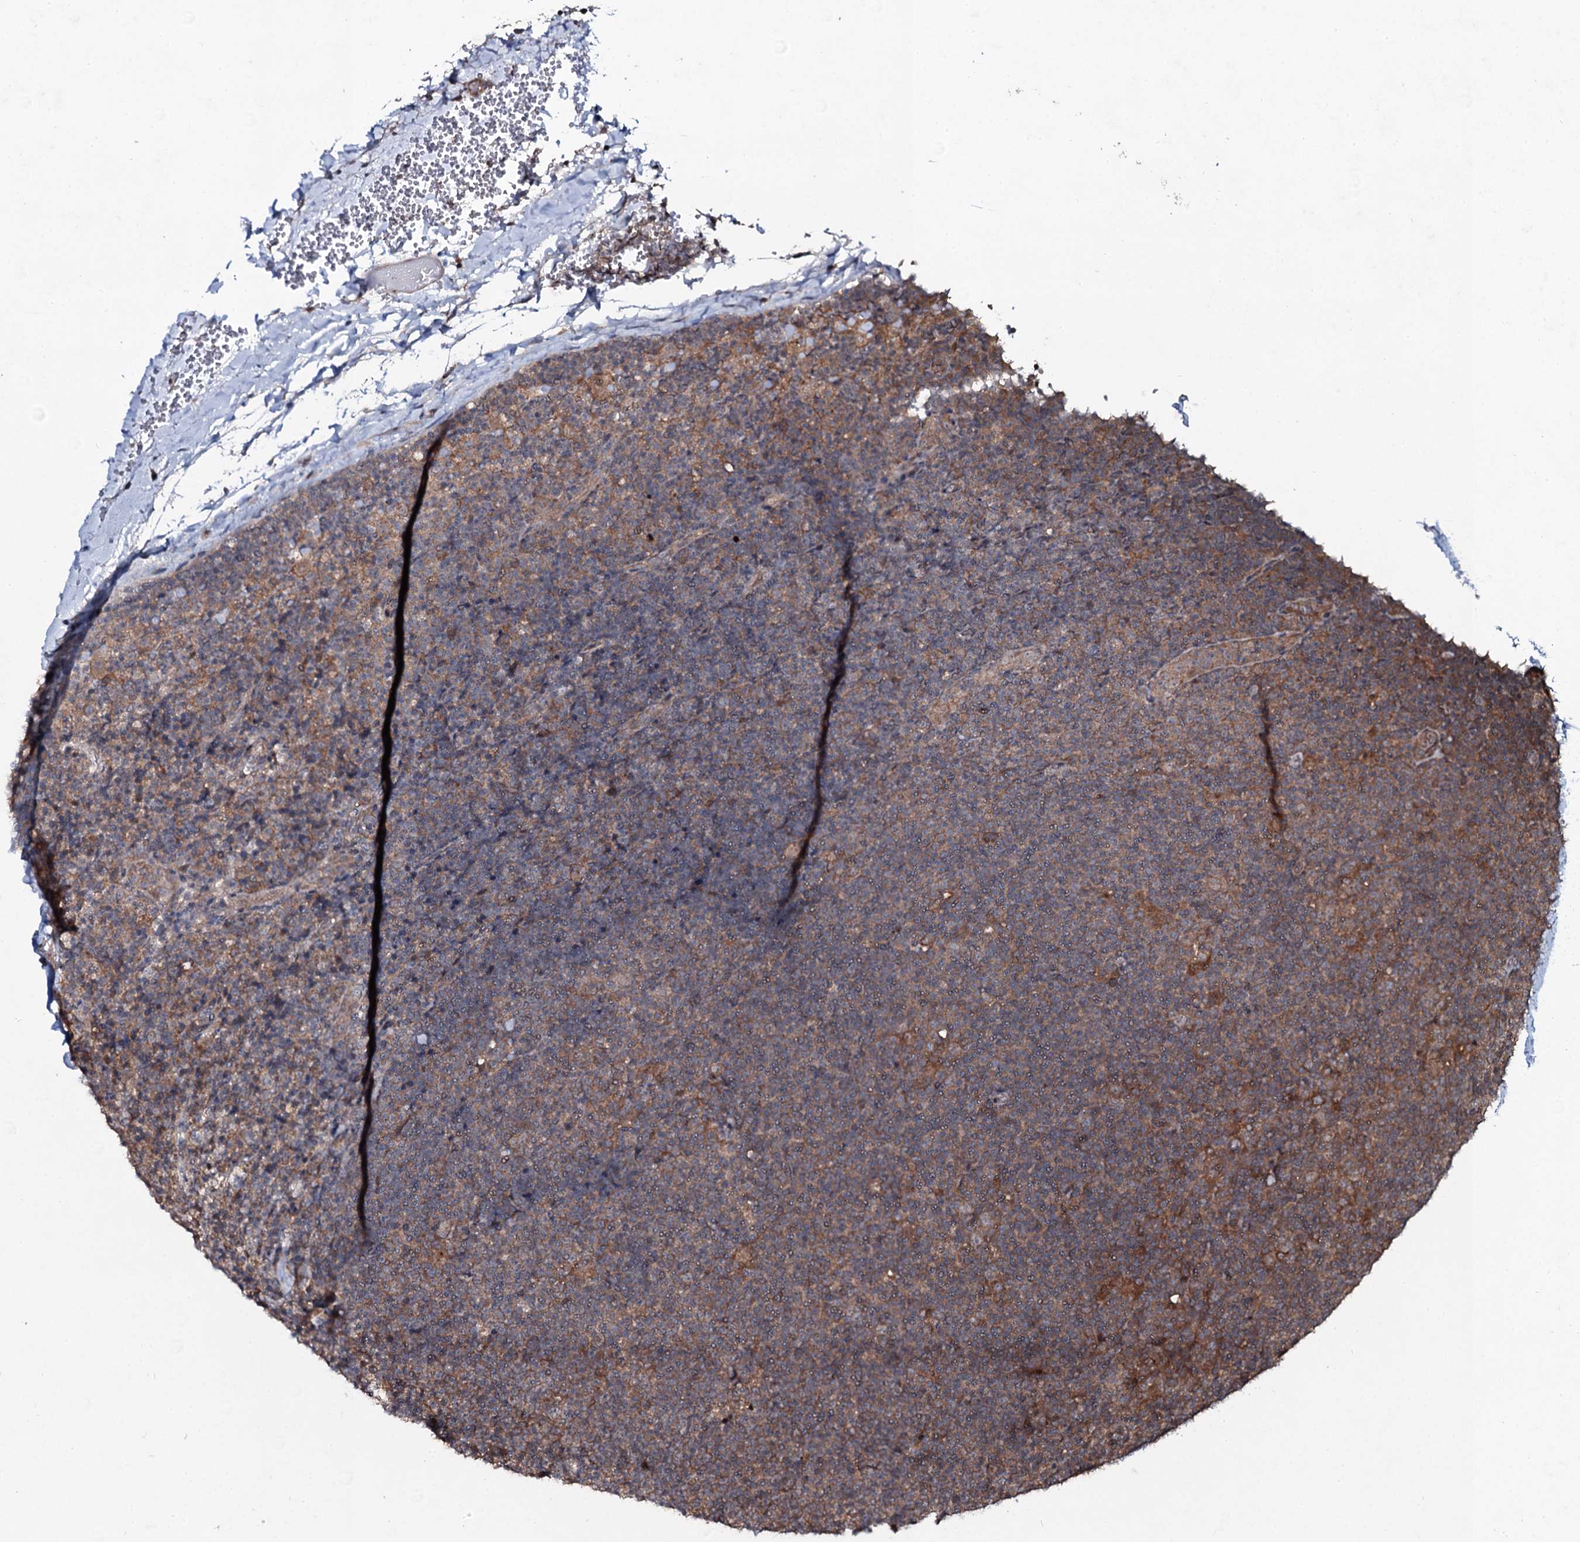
{"staining": {"intensity": "weak", "quantity": "25%-75%", "location": "cytoplasmic/membranous"}, "tissue": "lymphoma", "cell_type": "Tumor cells", "image_type": "cancer", "snomed": [{"axis": "morphology", "description": "Hodgkin's disease, NOS"}, {"axis": "topography", "description": "Lymph node"}], "caption": "DAB (3,3'-diaminobenzidine) immunohistochemical staining of human lymphoma exhibits weak cytoplasmic/membranous protein positivity in approximately 25%-75% of tumor cells.", "gene": "SNAP23", "patient": {"sex": "female", "age": 57}}